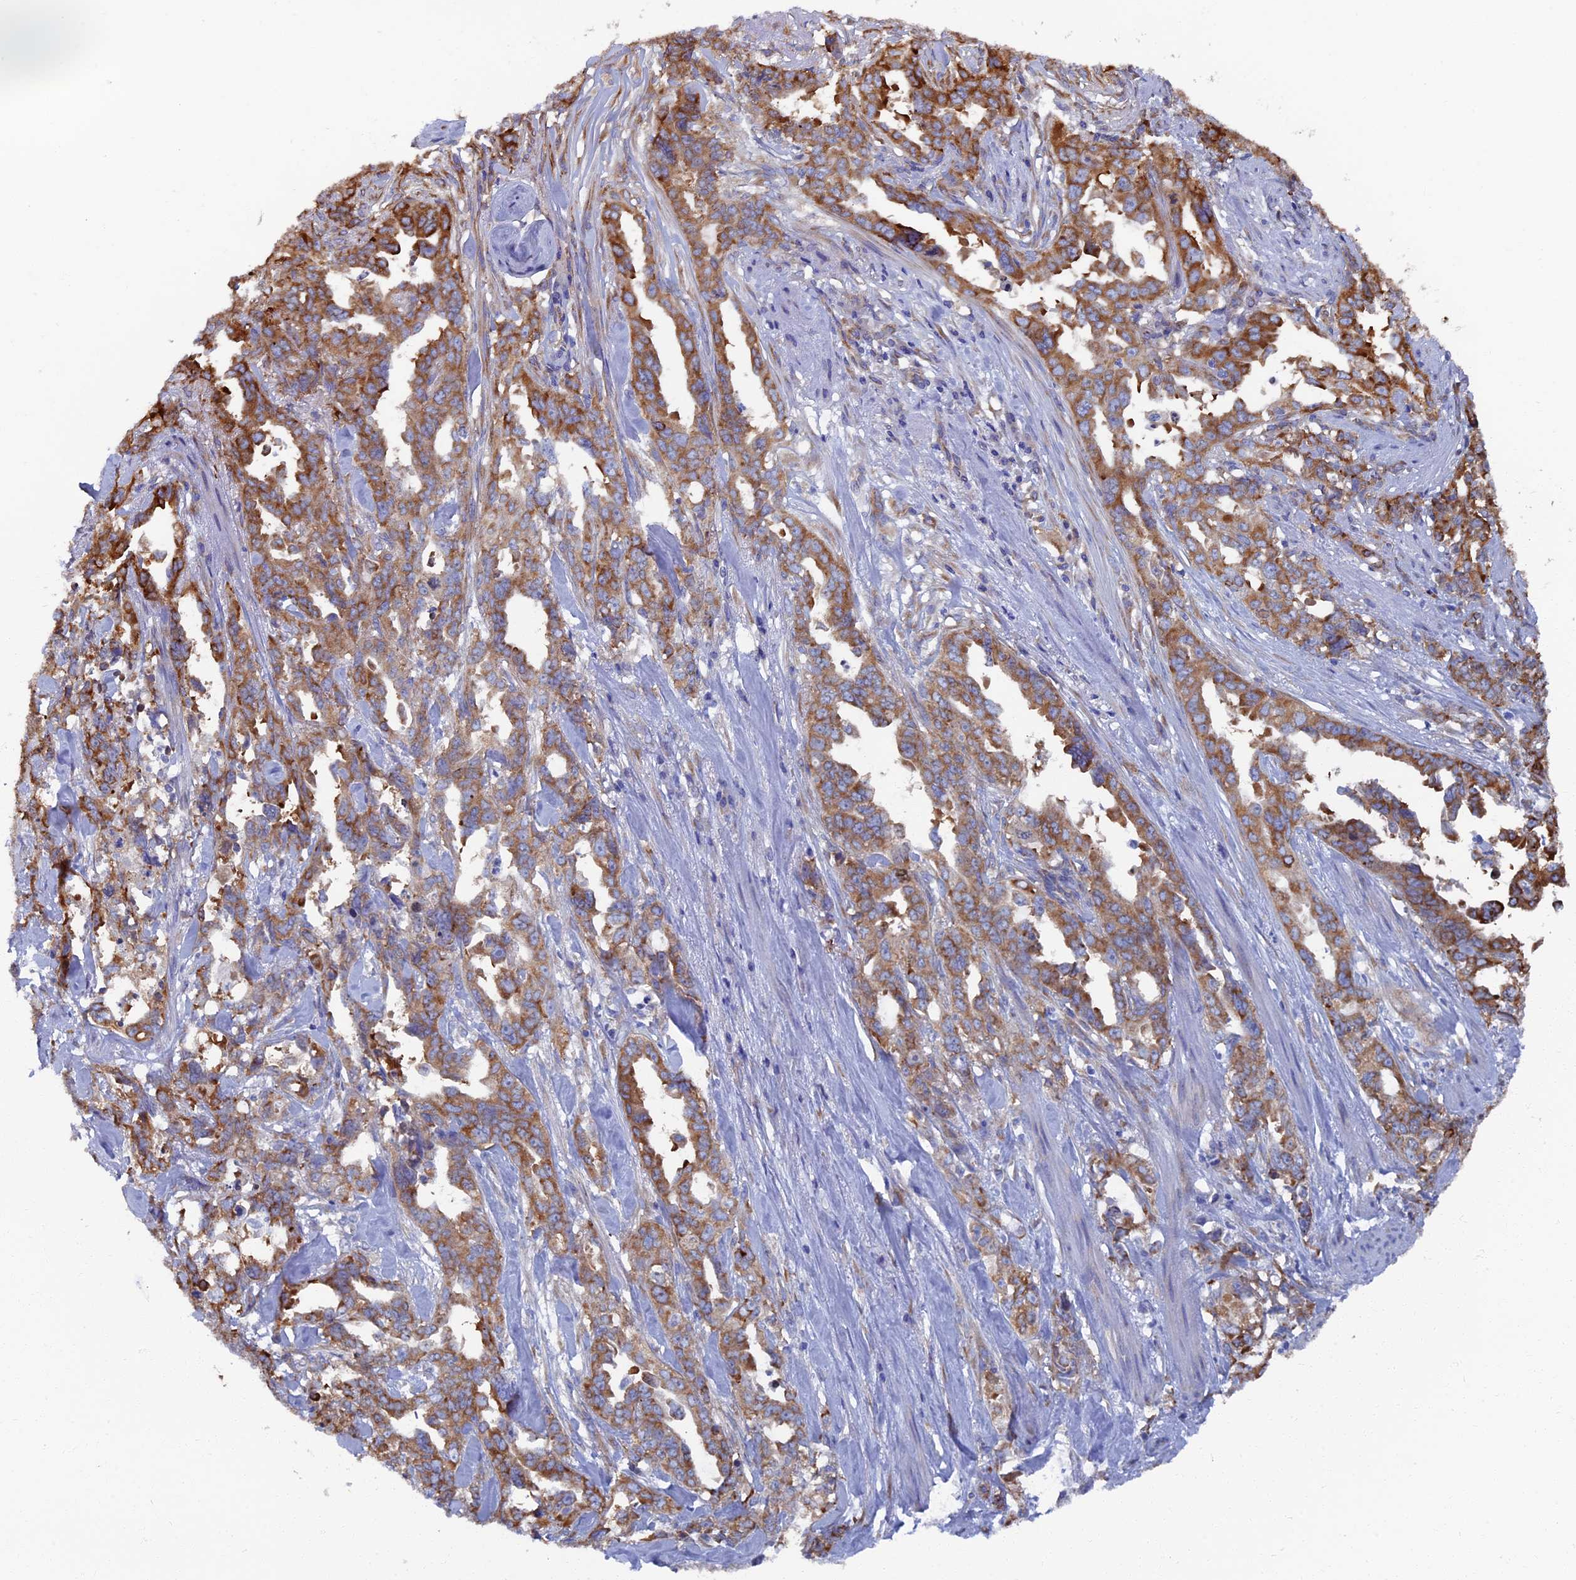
{"staining": {"intensity": "moderate", "quantity": ">75%", "location": "cytoplasmic/membranous"}, "tissue": "endometrial cancer", "cell_type": "Tumor cells", "image_type": "cancer", "snomed": [{"axis": "morphology", "description": "Adenocarcinoma, NOS"}, {"axis": "topography", "description": "Endometrium"}], "caption": "Brown immunohistochemical staining in endometrial adenocarcinoma shows moderate cytoplasmic/membranous positivity in approximately >75% of tumor cells.", "gene": "YBX1", "patient": {"sex": "female", "age": 65}}